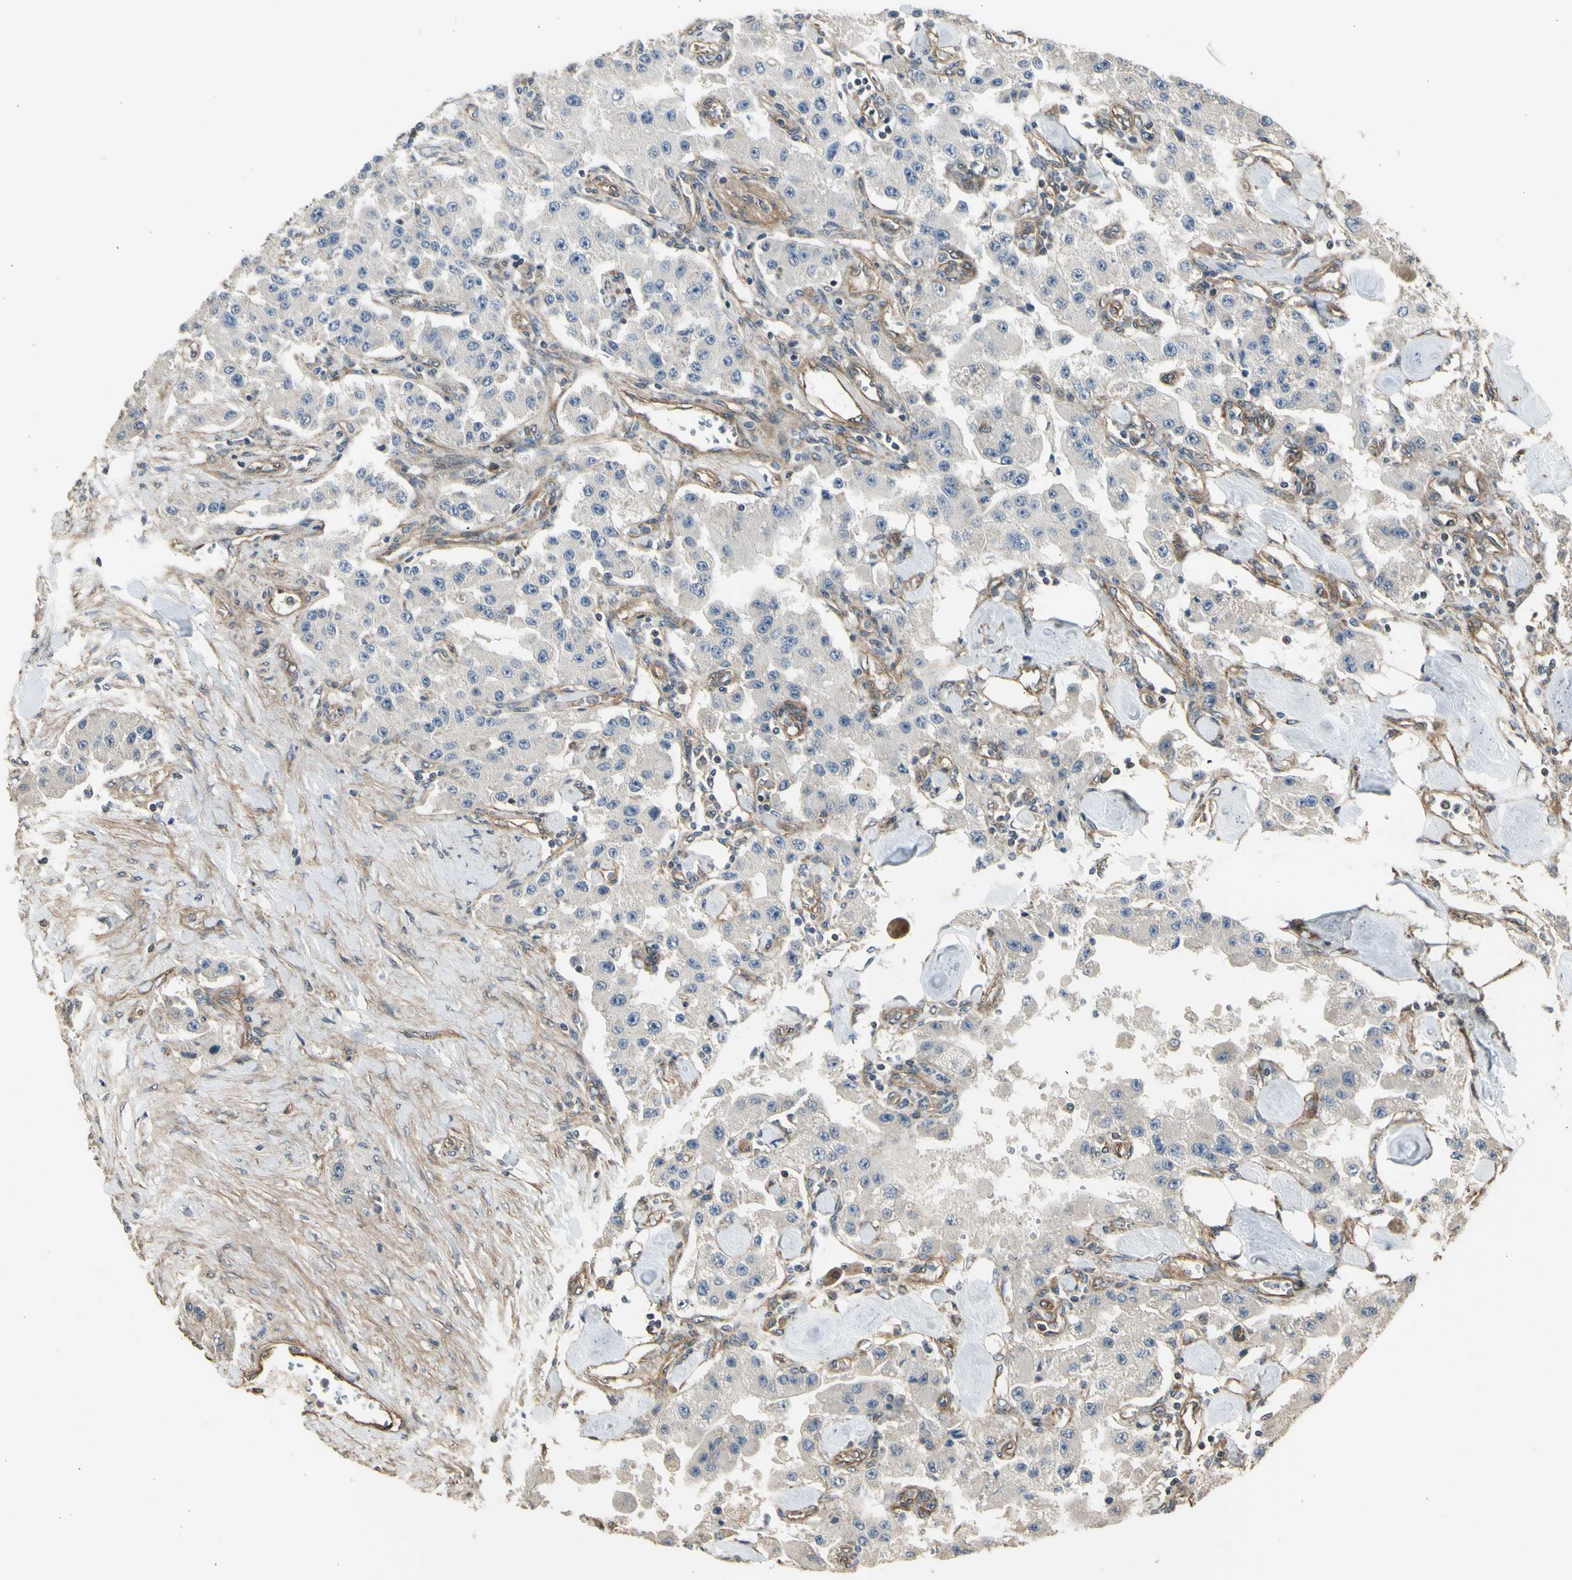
{"staining": {"intensity": "negative", "quantity": "none", "location": "none"}, "tissue": "carcinoid", "cell_type": "Tumor cells", "image_type": "cancer", "snomed": [{"axis": "morphology", "description": "Carcinoid, malignant, NOS"}, {"axis": "topography", "description": "Pancreas"}], "caption": "IHC of human carcinoid (malignant) reveals no expression in tumor cells.", "gene": "EFNB2", "patient": {"sex": "male", "age": 41}}